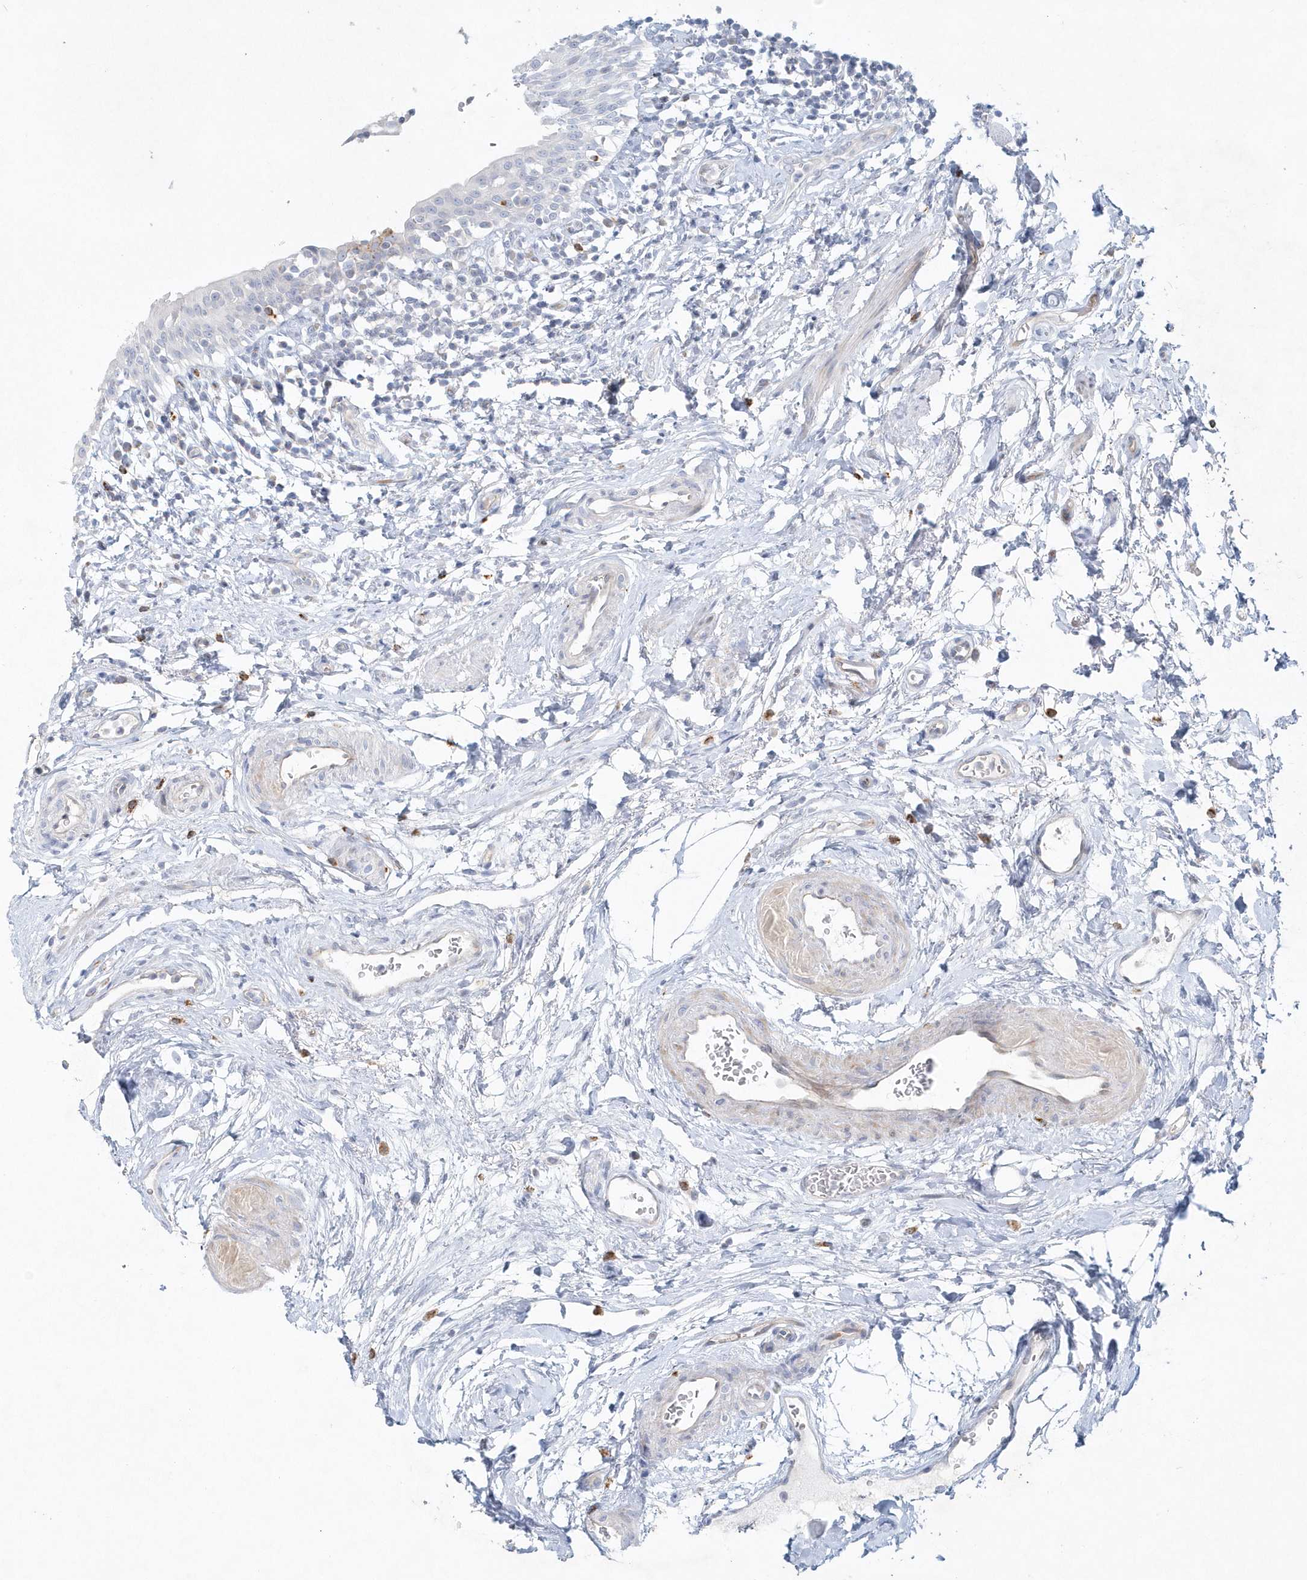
{"staining": {"intensity": "negative", "quantity": "none", "location": "none"}, "tissue": "urinary bladder", "cell_type": "Urothelial cells", "image_type": "normal", "snomed": [{"axis": "morphology", "description": "Normal tissue, NOS"}, {"axis": "topography", "description": "Urinary bladder"}], "caption": "This is an immunohistochemistry (IHC) image of benign urinary bladder. There is no positivity in urothelial cells.", "gene": "DNAH1", "patient": {"sex": "male", "age": 83}}